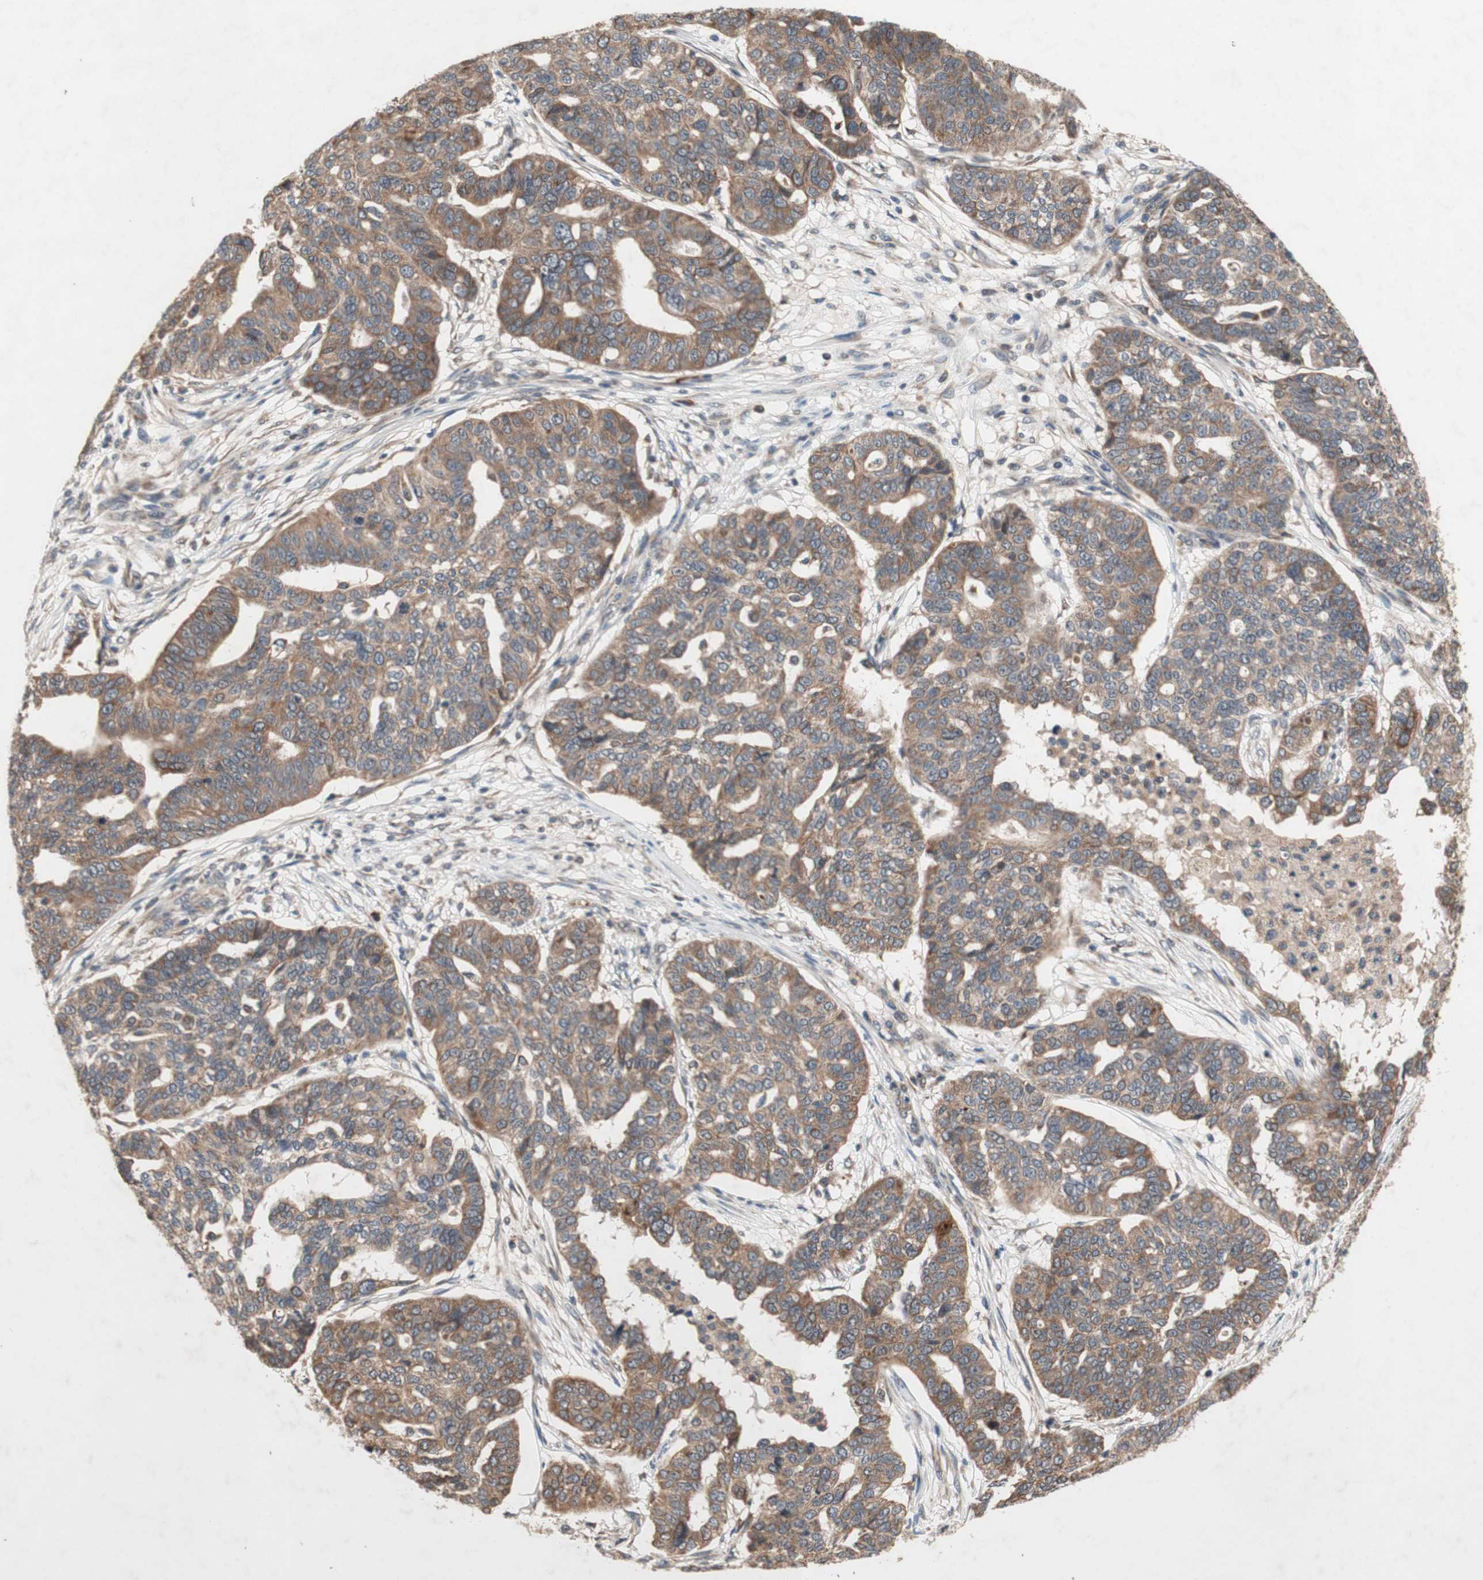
{"staining": {"intensity": "moderate", "quantity": ">75%", "location": "cytoplasmic/membranous"}, "tissue": "ovarian cancer", "cell_type": "Tumor cells", "image_type": "cancer", "snomed": [{"axis": "morphology", "description": "Cystadenocarcinoma, serous, NOS"}, {"axis": "topography", "description": "Ovary"}], "caption": "Ovarian cancer stained with a brown dye shows moderate cytoplasmic/membranous positive staining in approximately >75% of tumor cells.", "gene": "DDOST", "patient": {"sex": "female", "age": 59}}